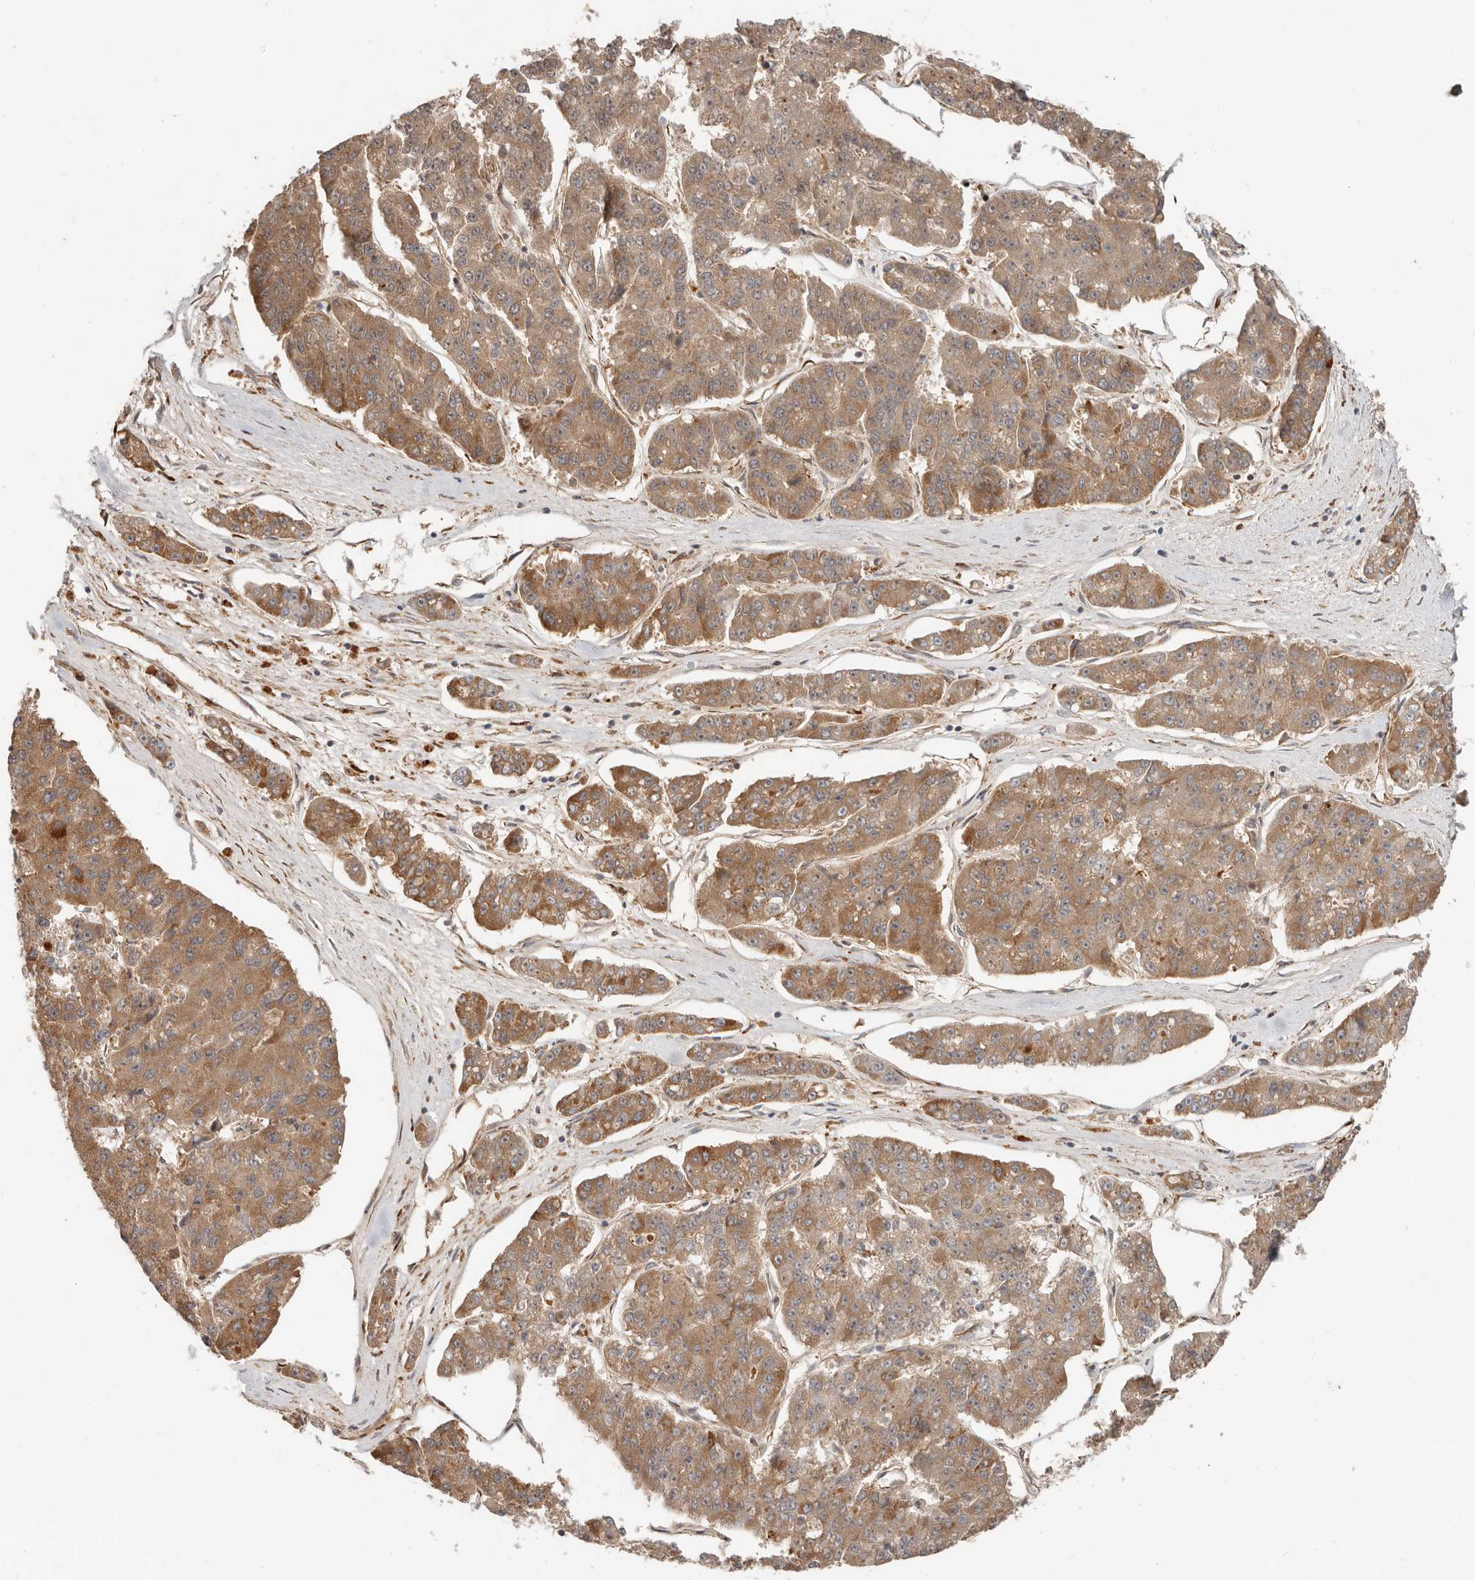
{"staining": {"intensity": "moderate", "quantity": ">75%", "location": "cytoplasmic/membranous"}, "tissue": "pancreatic cancer", "cell_type": "Tumor cells", "image_type": "cancer", "snomed": [{"axis": "morphology", "description": "Adenocarcinoma, NOS"}, {"axis": "topography", "description": "Pancreas"}], "caption": "A brown stain shows moderate cytoplasmic/membranous expression of a protein in pancreatic cancer tumor cells.", "gene": "MTFR2", "patient": {"sex": "male", "age": 50}}